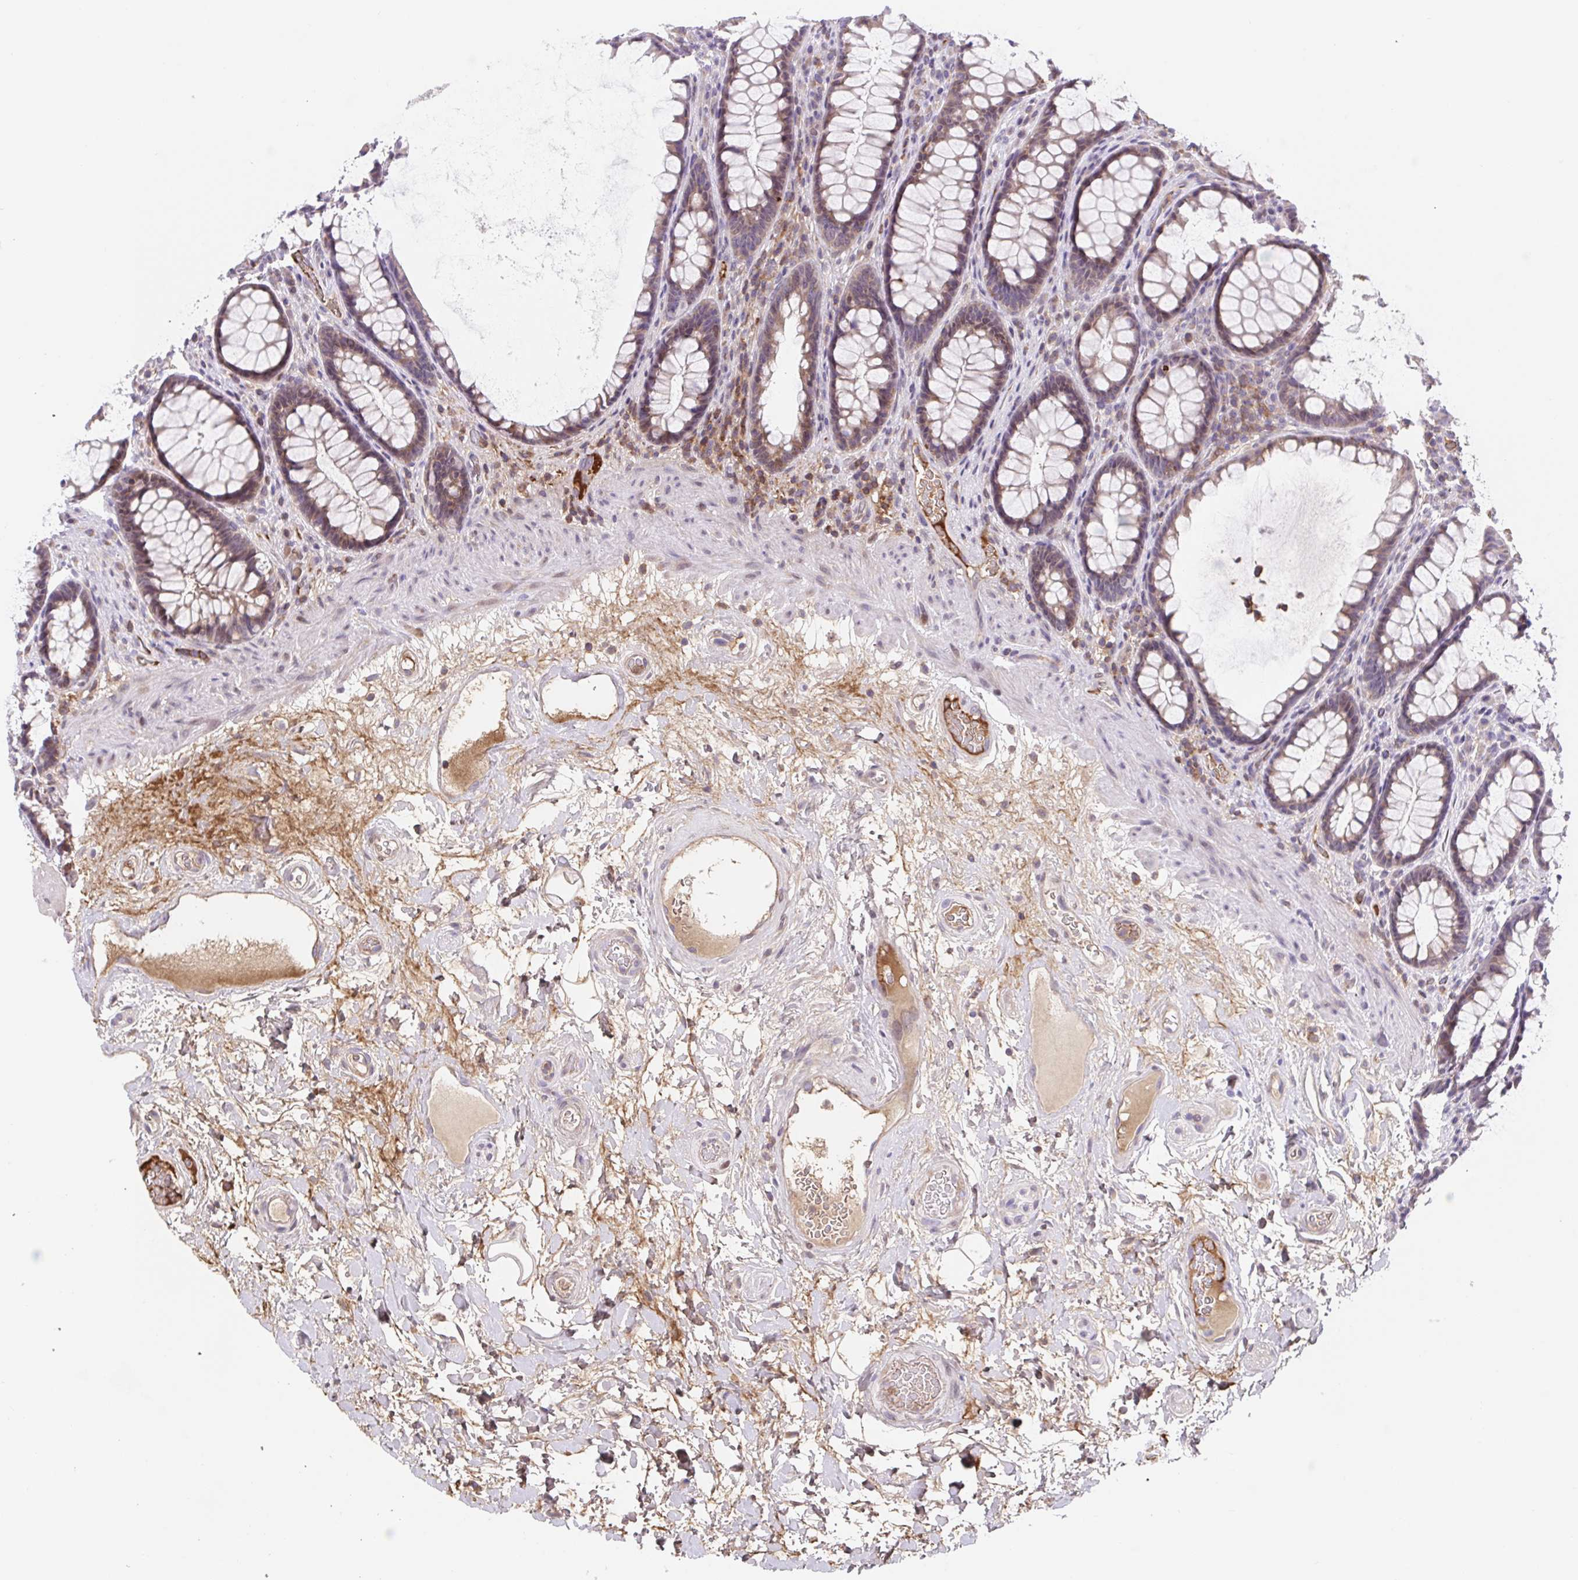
{"staining": {"intensity": "weak", "quantity": "<25%", "location": "cytoplasmic/membranous"}, "tissue": "rectum", "cell_type": "Glandular cells", "image_type": "normal", "snomed": [{"axis": "morphology", "description": "Normal tissue, NOS"}, {"axis": "topography", "description": "Rectum"}], "caption": "High magnification brightfield microscopy of benign rectum stained with DAB (3,3'-diaminobenzidine) (brown) and counterstained with hematoxylin (blue): glandular cells show no significant staining. The staining was performed using DAB (3,3'-diaminobenzidine) to visualize the protein expression in brown, while the nuclei were stained in blue with hematoxylin (Magnification: 20x).", "gene": "TPRG1", "patient": {"sex": "male", "age": 72}}